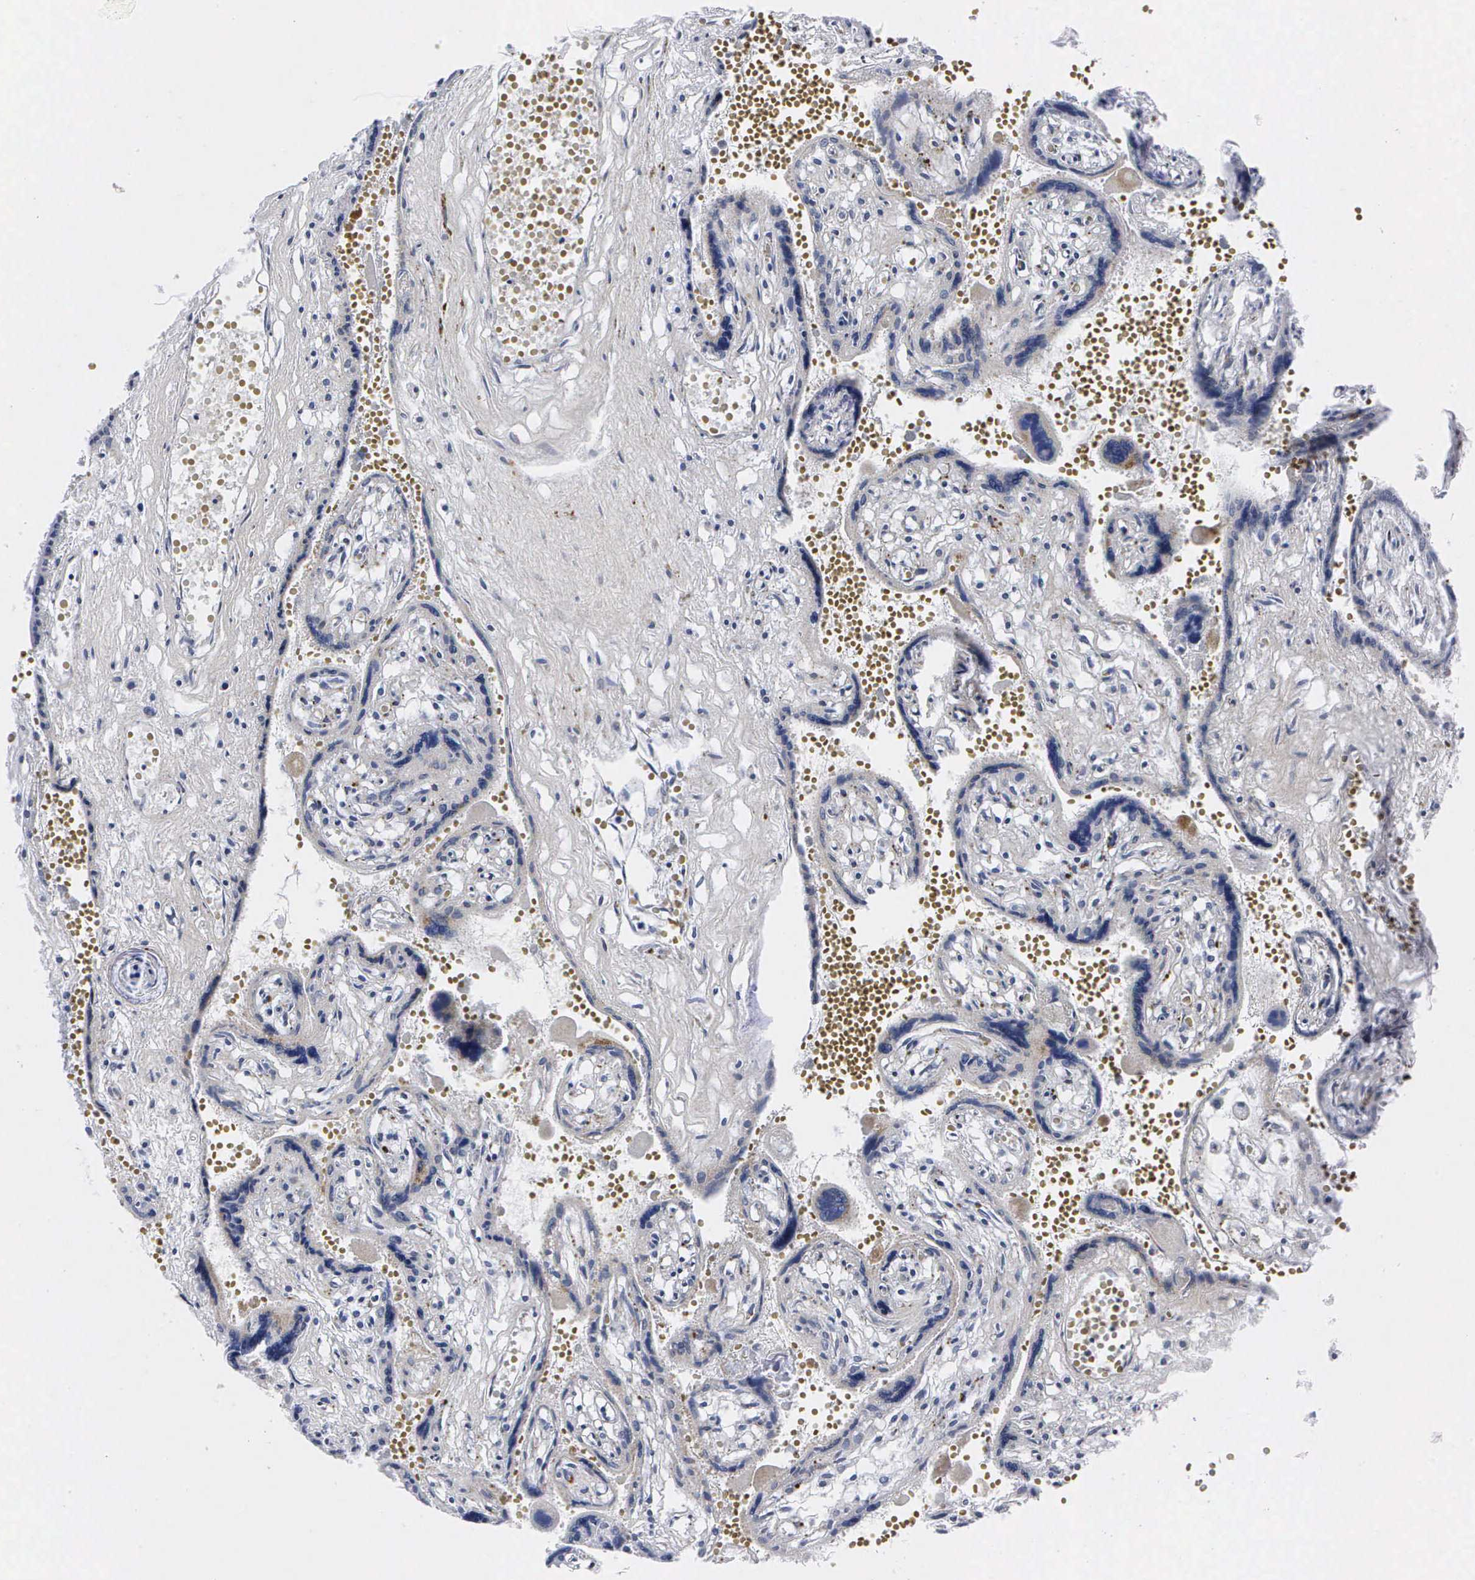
{"staining": {"intensity": "negative", "quantity": "none", "location": "none"}, "tissue": "placenta", "cell_type": "Decidual cells", "image_type": "normal", "snomed": [{"axis": "morphology", "description": "Normal tissue, NOS"}, {"axis": "topography", "description": "Placenta"}], "caption": "IHC of normal human placenta reveals no staining in decidual cells. (Brightfield microscopy of DAB (3,3'-diaminobenzidine) IHC at high magnification).", "gene": "ENO2", "patient": {"sex": "female", "age": 40}}